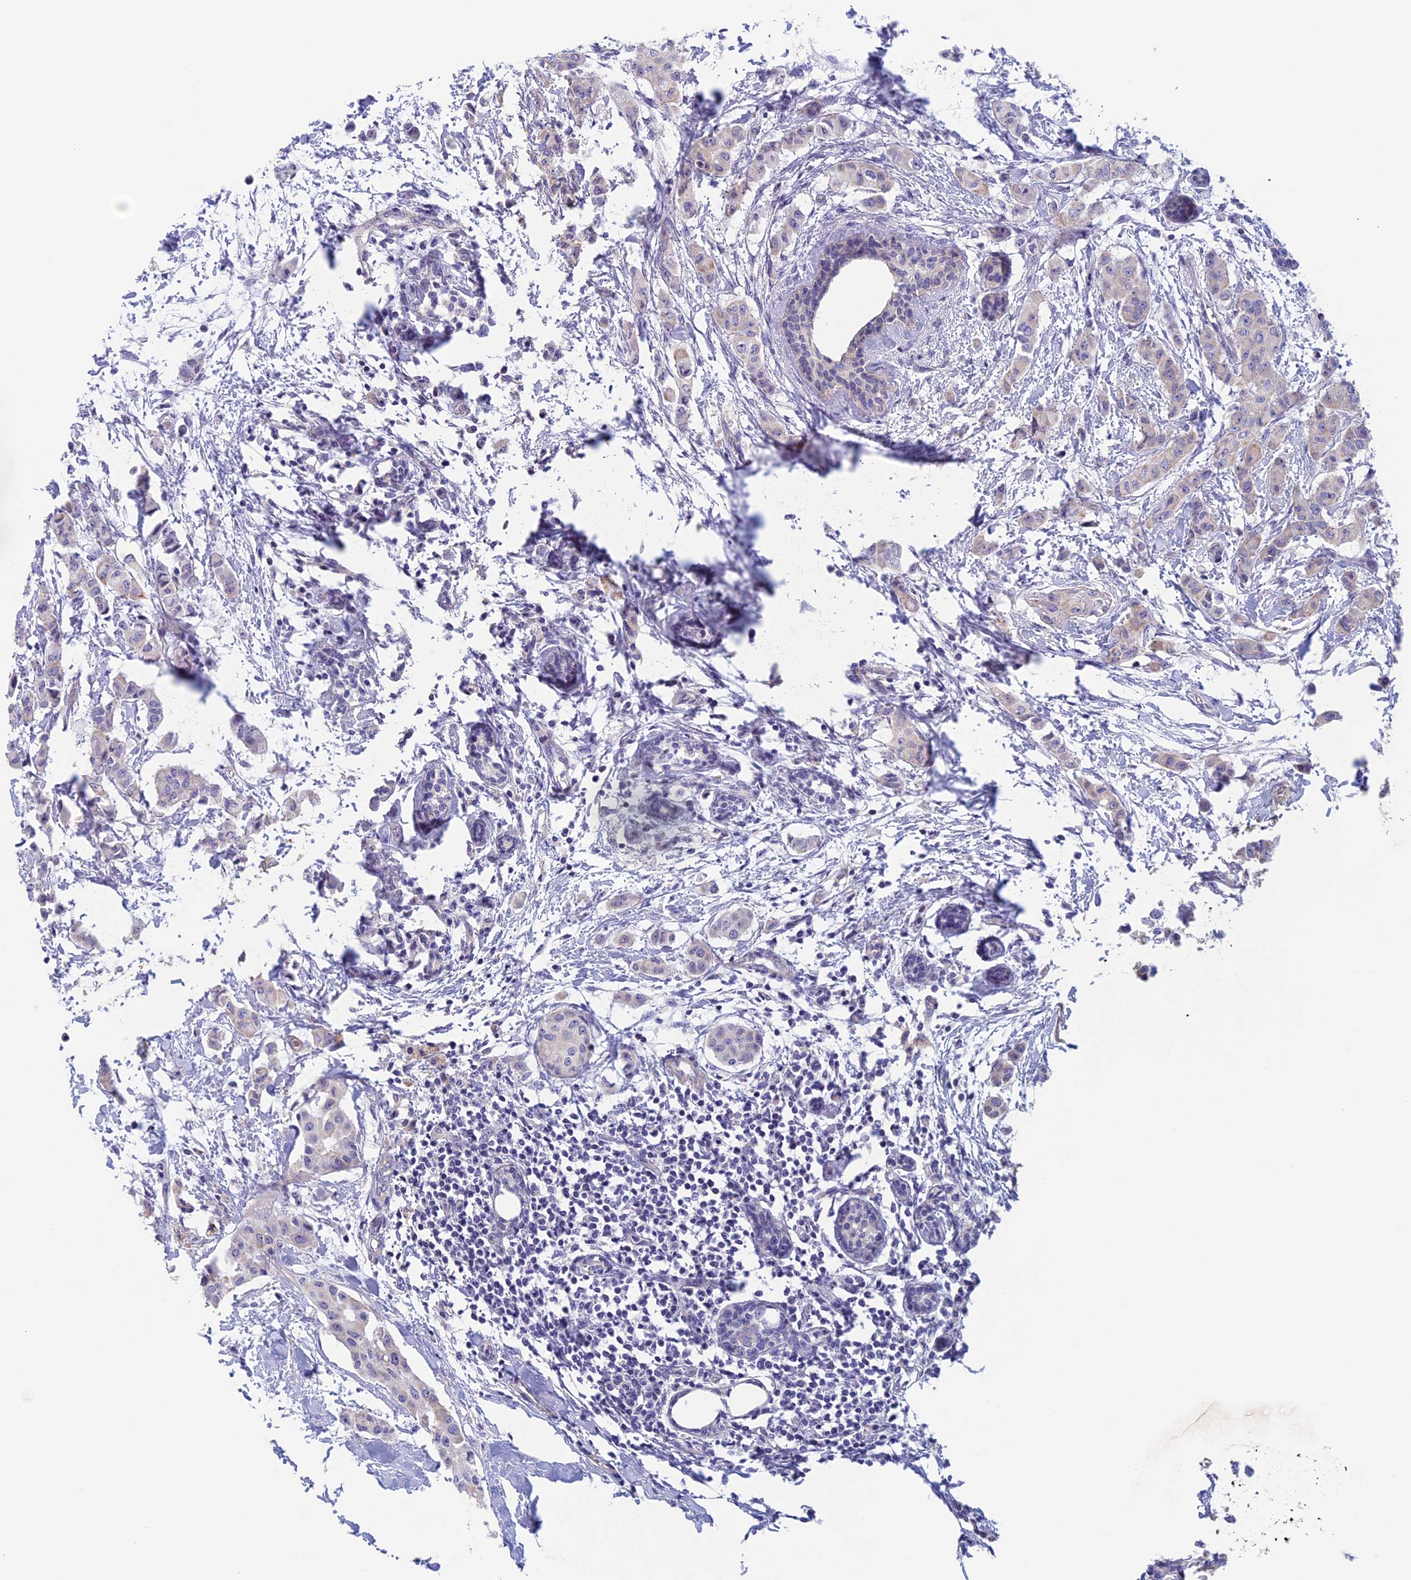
{"staining": {"intensity": "negative", "quantity": "none", "location": "none"}, "tissue": "breast cancer", "cell_type": "Tumor cells", "image_type": "cancer", "snomed": [{"axis": "morphology", "description": "Duct carcinoma"}, {"axis": "topography", "description": "Breast"}], "caption": "Tumor cells show no significant staining in breast cancer (invasive ductal carcinoma). Nuclei are stained in blue.", "gene": "CNOT6L", "patient": {"sex": "female", "age": 40}}